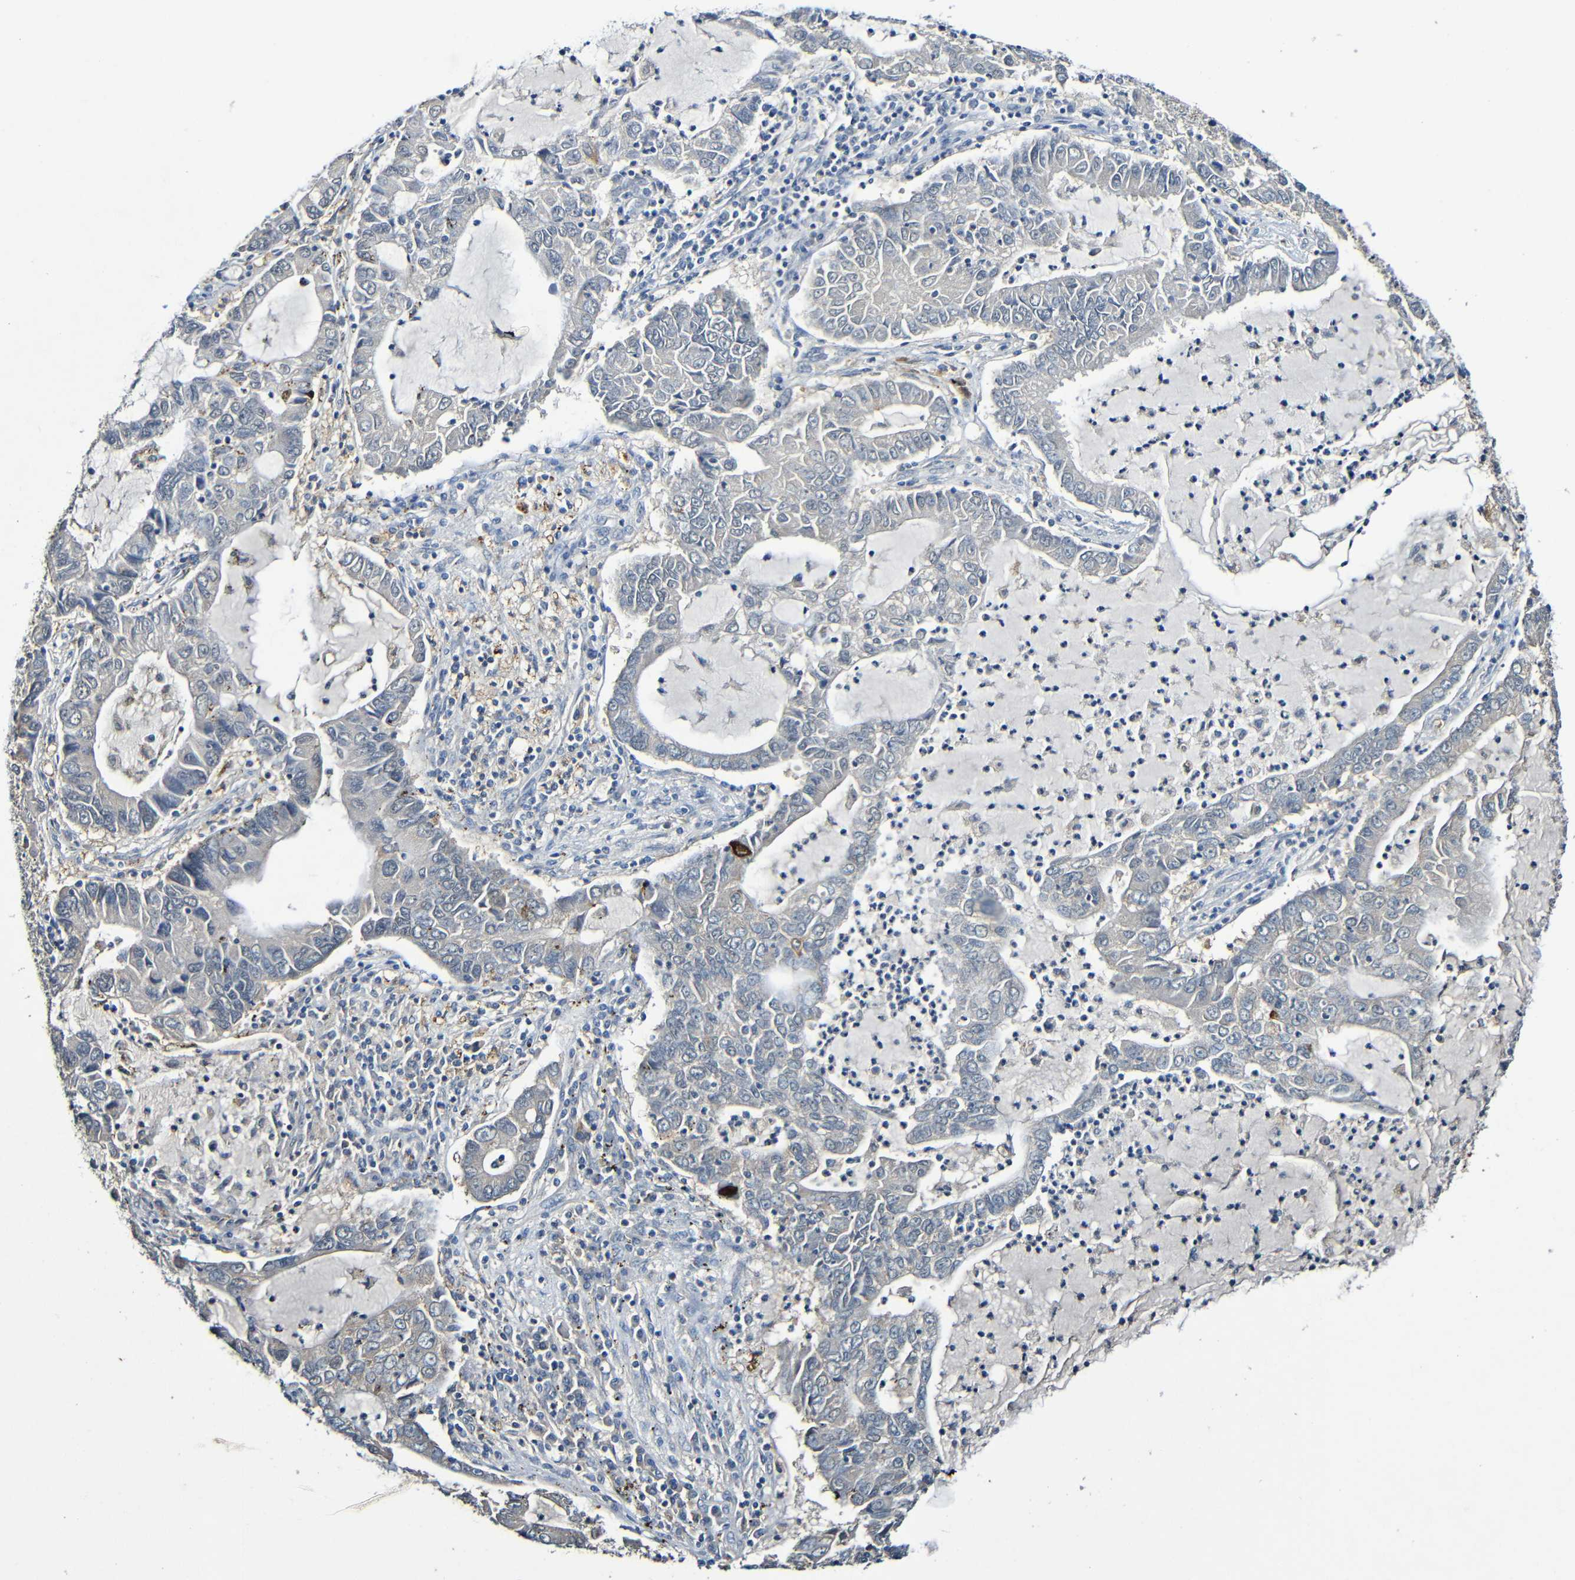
{"staining": {"intensity": "negative", "quantity": "none", "location": "none"}, "tissue": "lung cancer", "cell_type": "Tumor cells", "image_type": "cancer", "snomed": [{"axis": "morphology", "description": "Adenocarcinoma, NOS"}, {"axis": "topography", "description": "Lung"}], "caption": "Tumor cells are negative for protein expression in human lung adenocarcinoma.", "gene": "LRRC70", "patient": {"sex": "female", "age": 51}}